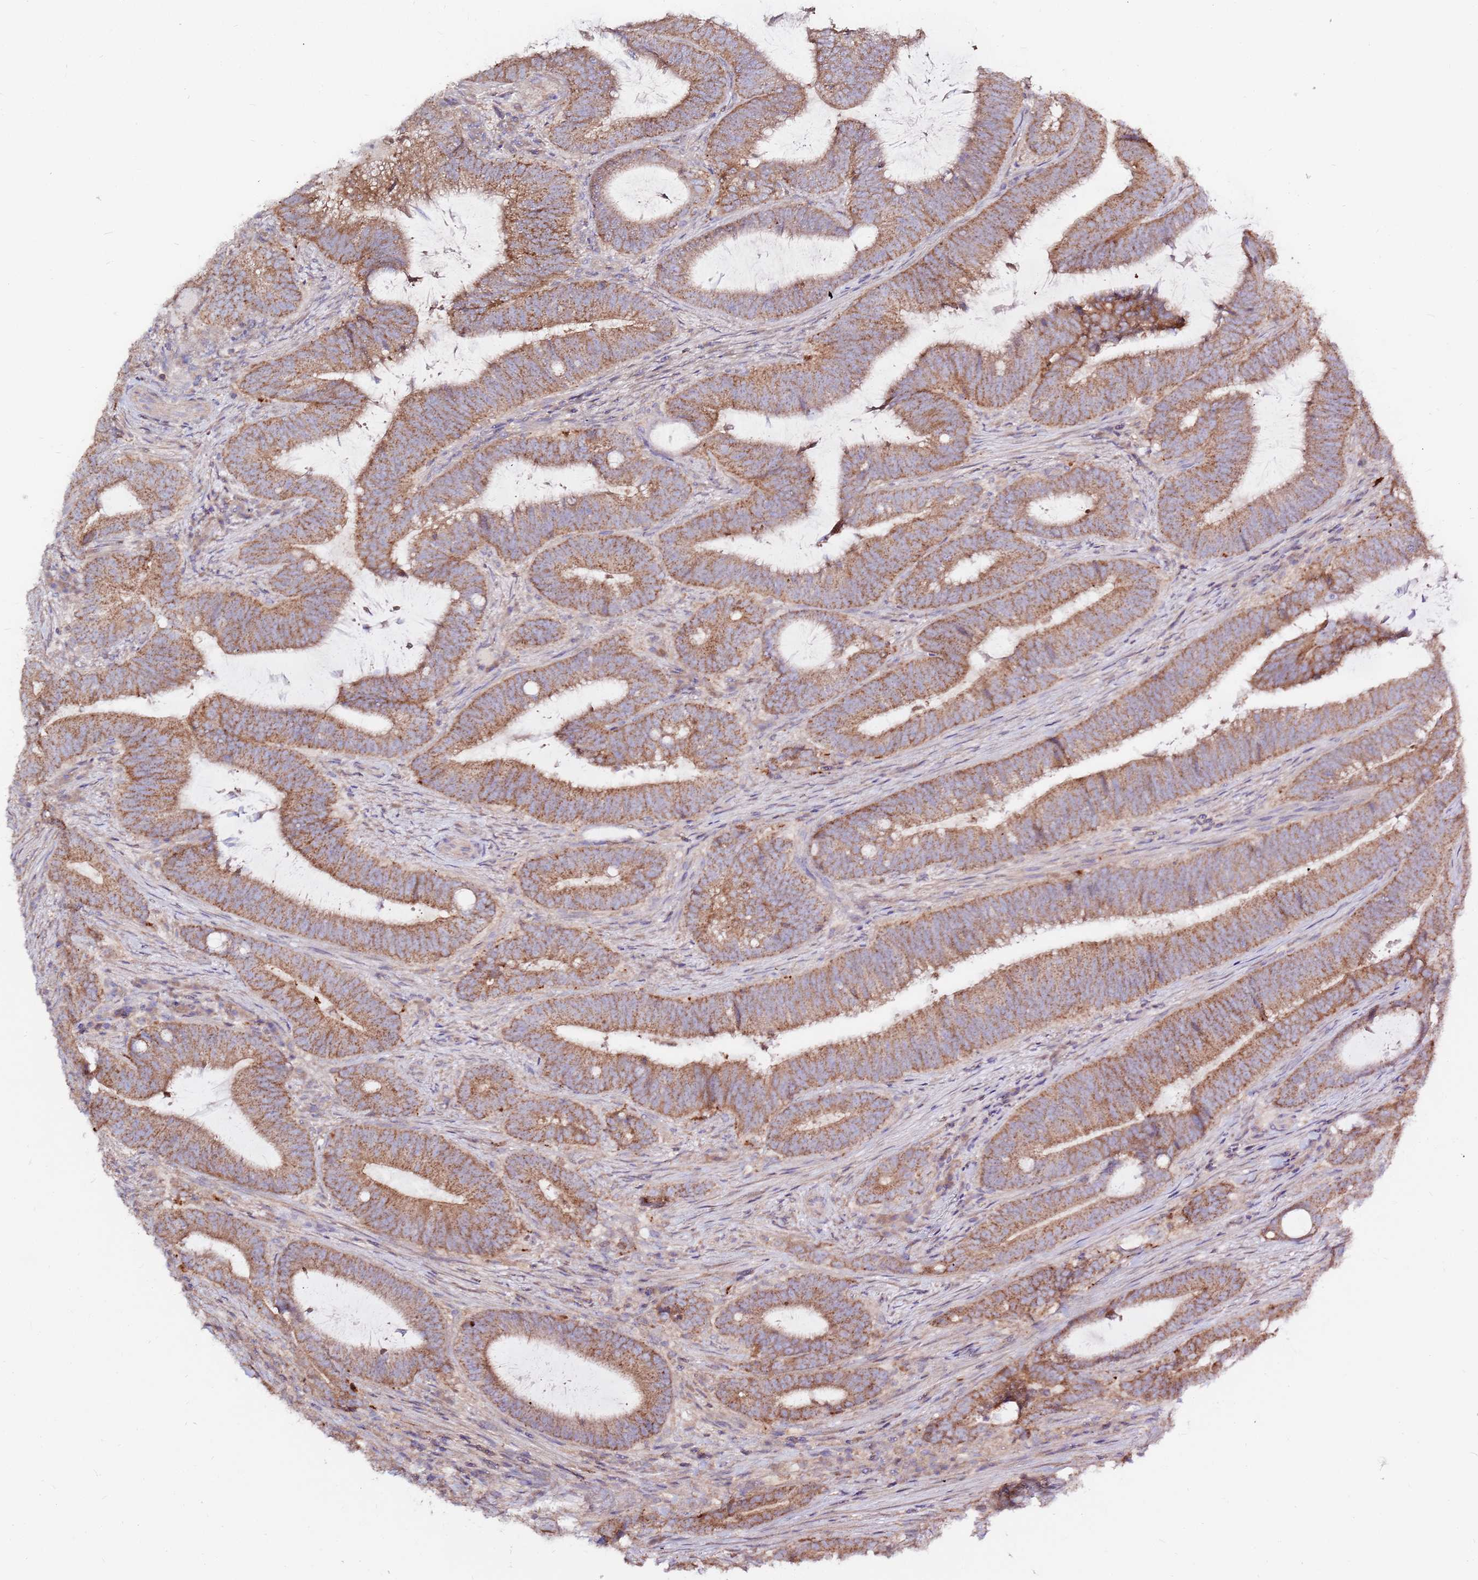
{"staining": {"intensity": "moderate", "quantity": ">75%", "location": "cytoplasmic/membranous"}, "tissue": "colorectal cancer", "cell_type": "Tumor cells", "image_type": "cancer", "snomed": [{"axis": "morphology", "description": "Adenocarcinoma, NOS"}, {"axis": "topography", "description": "Colon"}], "caption": "Brown immunohistochemical staining in human colorectal cancer shows moderate cytoplasmic/membranous expression in about >75% of tumor cells.", "gene": "EVA1B", "patient": {"sex": "female", "age": 43}}